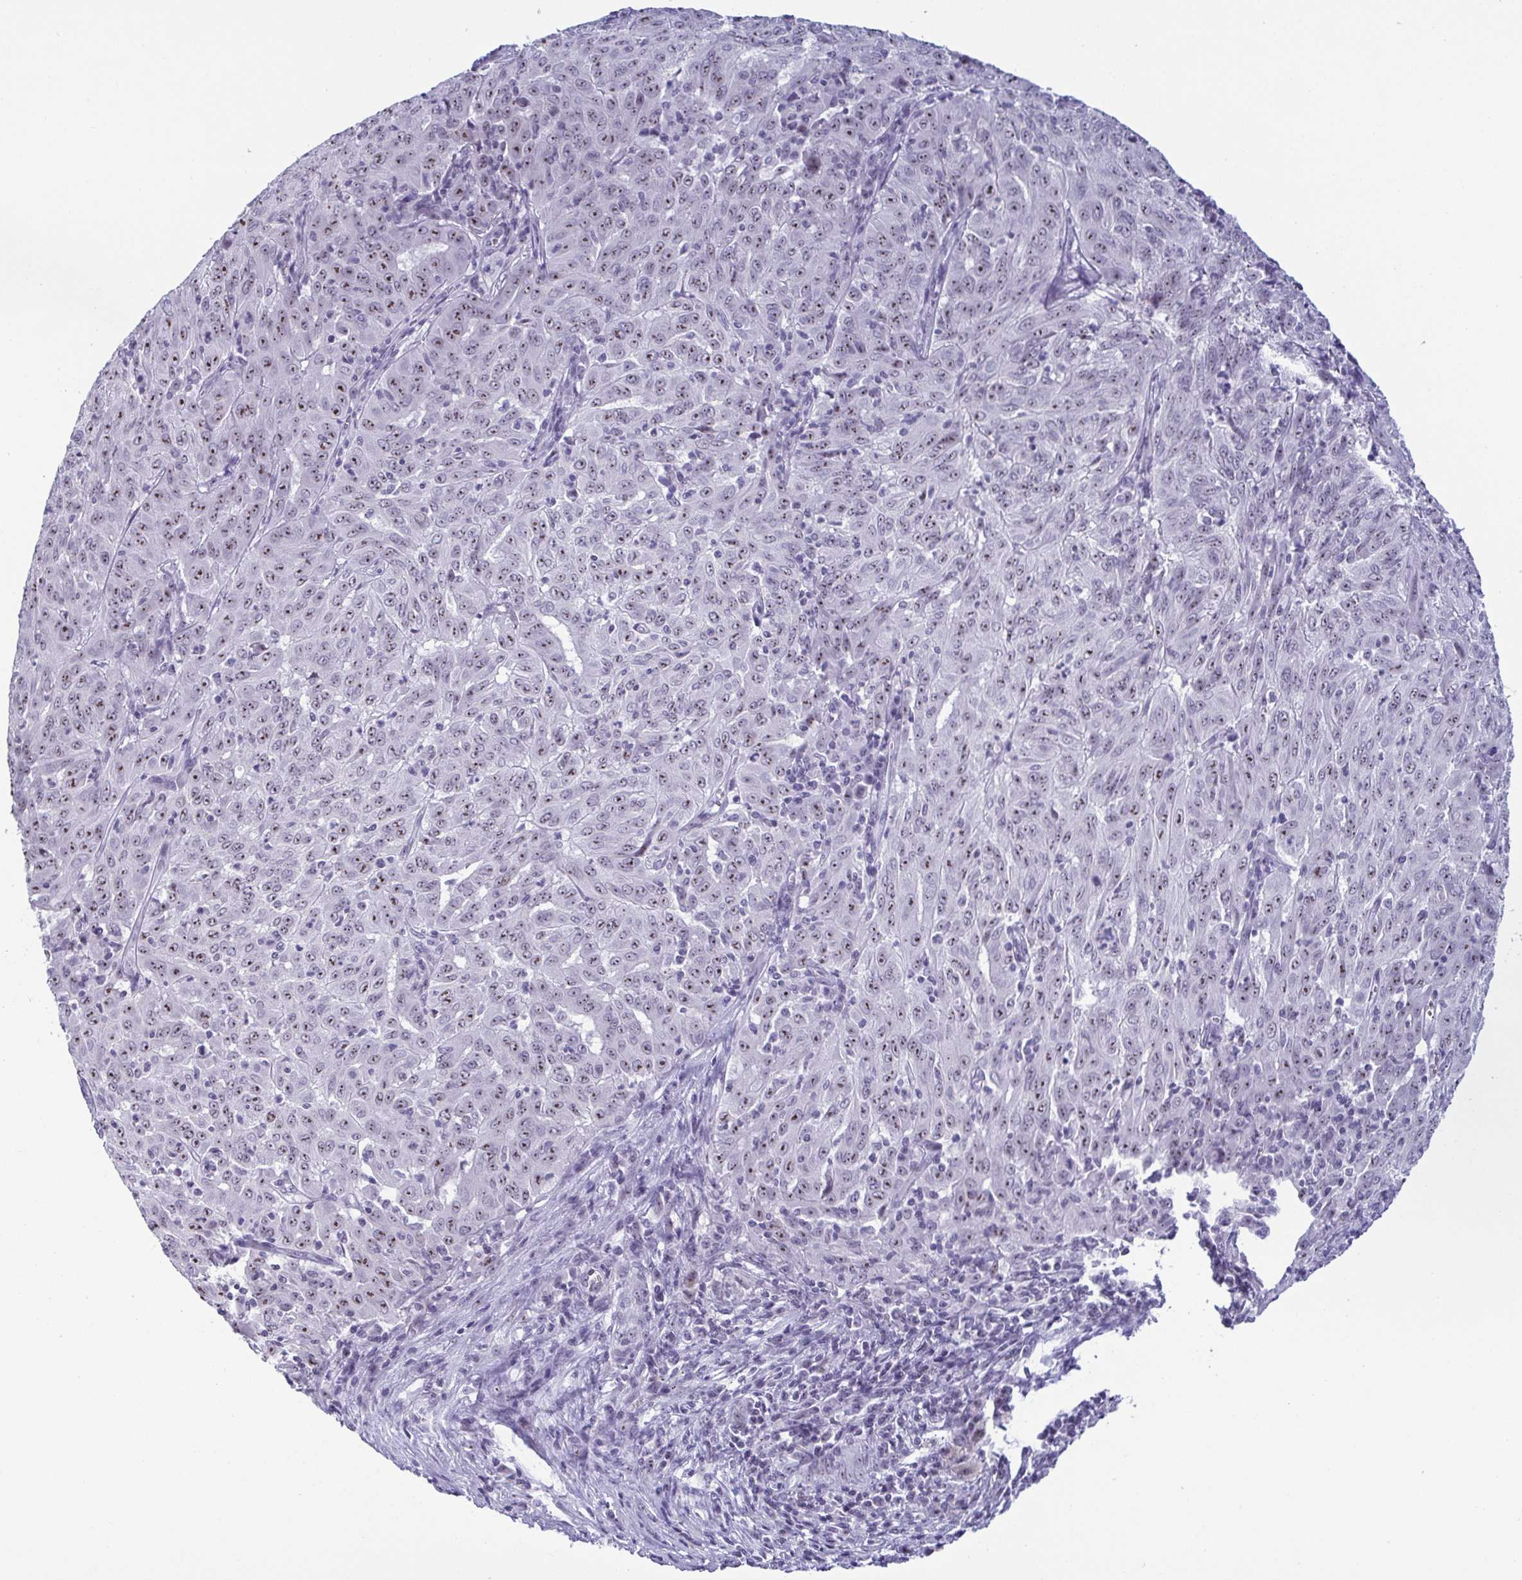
{"staining": {"intensity": "moderate", "quantity": "25%-75%", "location": "nuclear"}, "tissue": "pancreatic cancer", "cell_type": "Tumor cells", "image_type": "cancer", "snomed": [{"axis": "morphology", "description": "Adenocarcinoma, NOS"}, {"axis": "topography", "description": "Pancreas"}], "caption": "IHC photomicrograph of human pancreatic cancer stained for a protein (brown), which demonstrates medium levels of moderate nuclear staining in about 25%-75% of tumor cells.", "gene": "BZW1", "patient": {"sex": "male", "age": 63}}